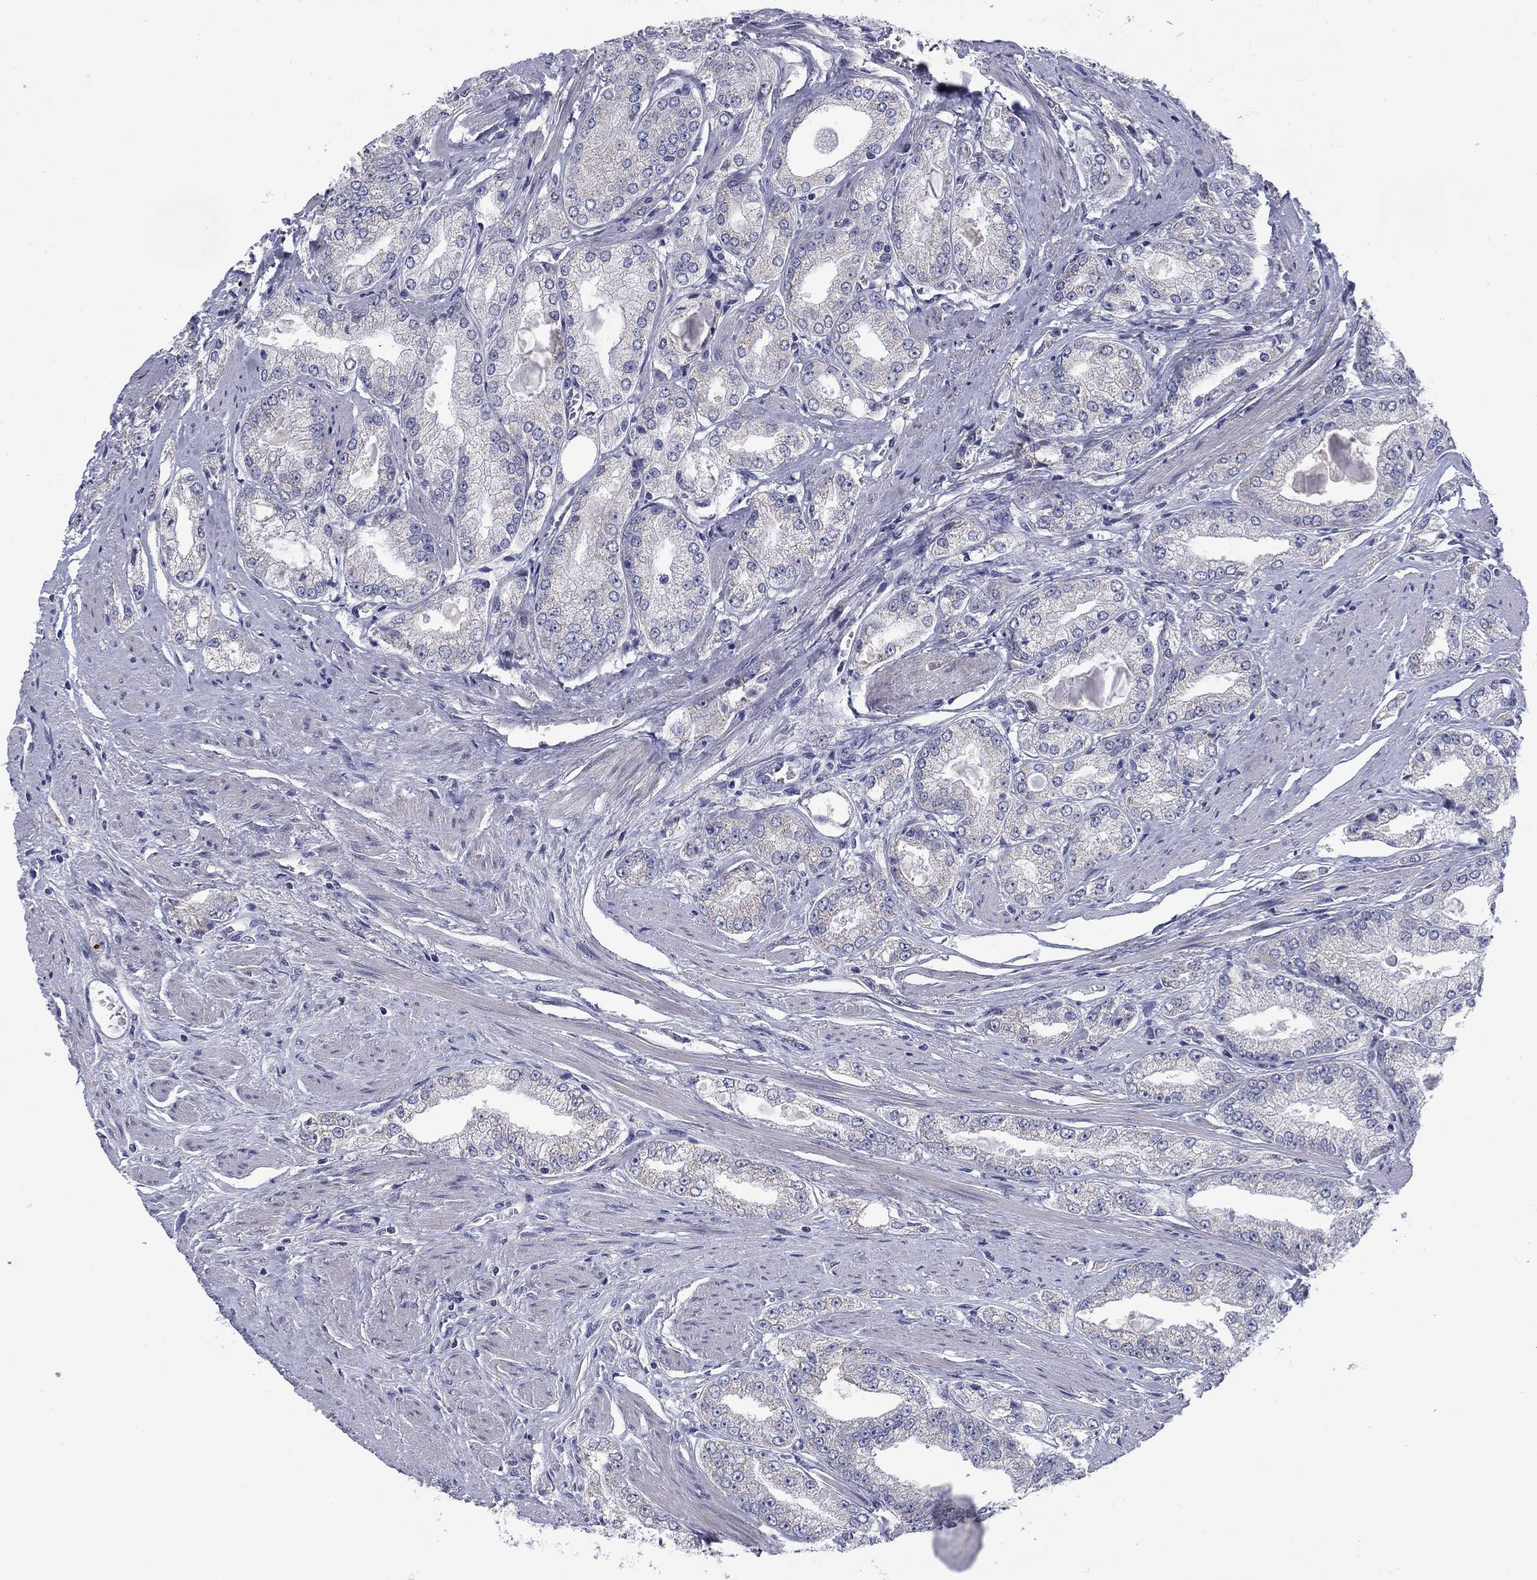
{"staining": {"intensity": "negative", "quantity": "none", "location": "none"}, "tissue": "prostate cancer", "cell_type": "Tumor cells", "image_type": "cancer", "snomed": [{"axis": "morphology", "description": "Adenocarcinoma, NOS"}, {"axis": "morphology", "description": "Adenocarcinoma, High grade"}, {"axis": "topography", "description": "Prostate"}], "caption": "Immunohistochemical staining of high-grade adenocarcinoma (prostate) reveals no significant staining in tumor cells. (Immunohistochemistry (ihc), brightfield microscopy, high magnification).", "gene": "FRK", "patient": {"sex": "male", "age": 70}}